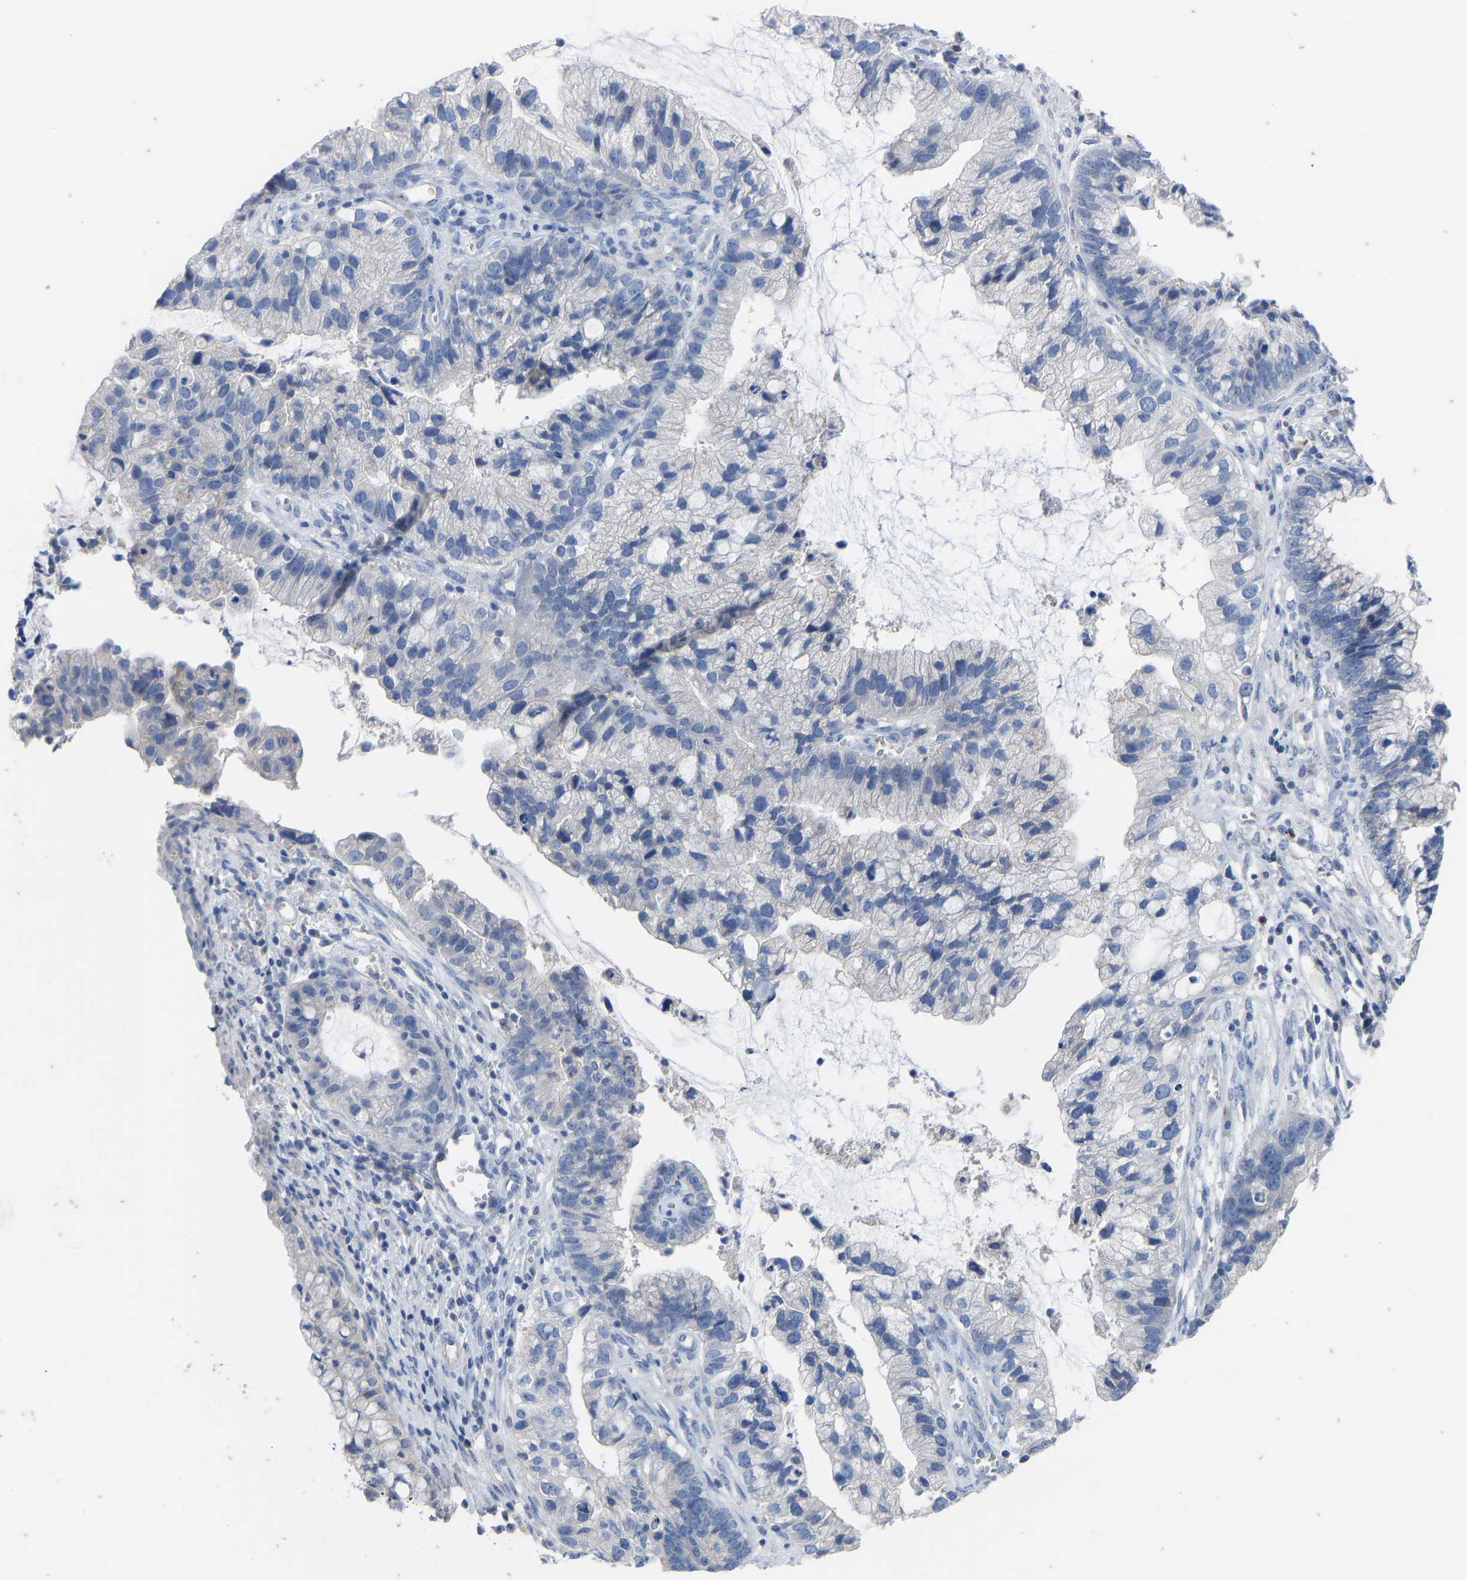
{"staining": {"intensity": "negative", "quantity": "none", "location": "none"}, "tissue": "cervical cancer", "cell_type": "Tumor cells", "image_type": "cancer", "snomed": [{"axis": "morphology", "description": "Adenocarcinoma, NOS"}, {"axis": "topography", "description": "Cervix"}], "caption": "There is no significant positivity in tumor cells of cervical cancer. (Brightfield microscopy of DAB (3,3'-diaminobenzidine) IHC at high magnification).", "gene": "OLIG2", "patient": {"sex": "female", "age": 44}}